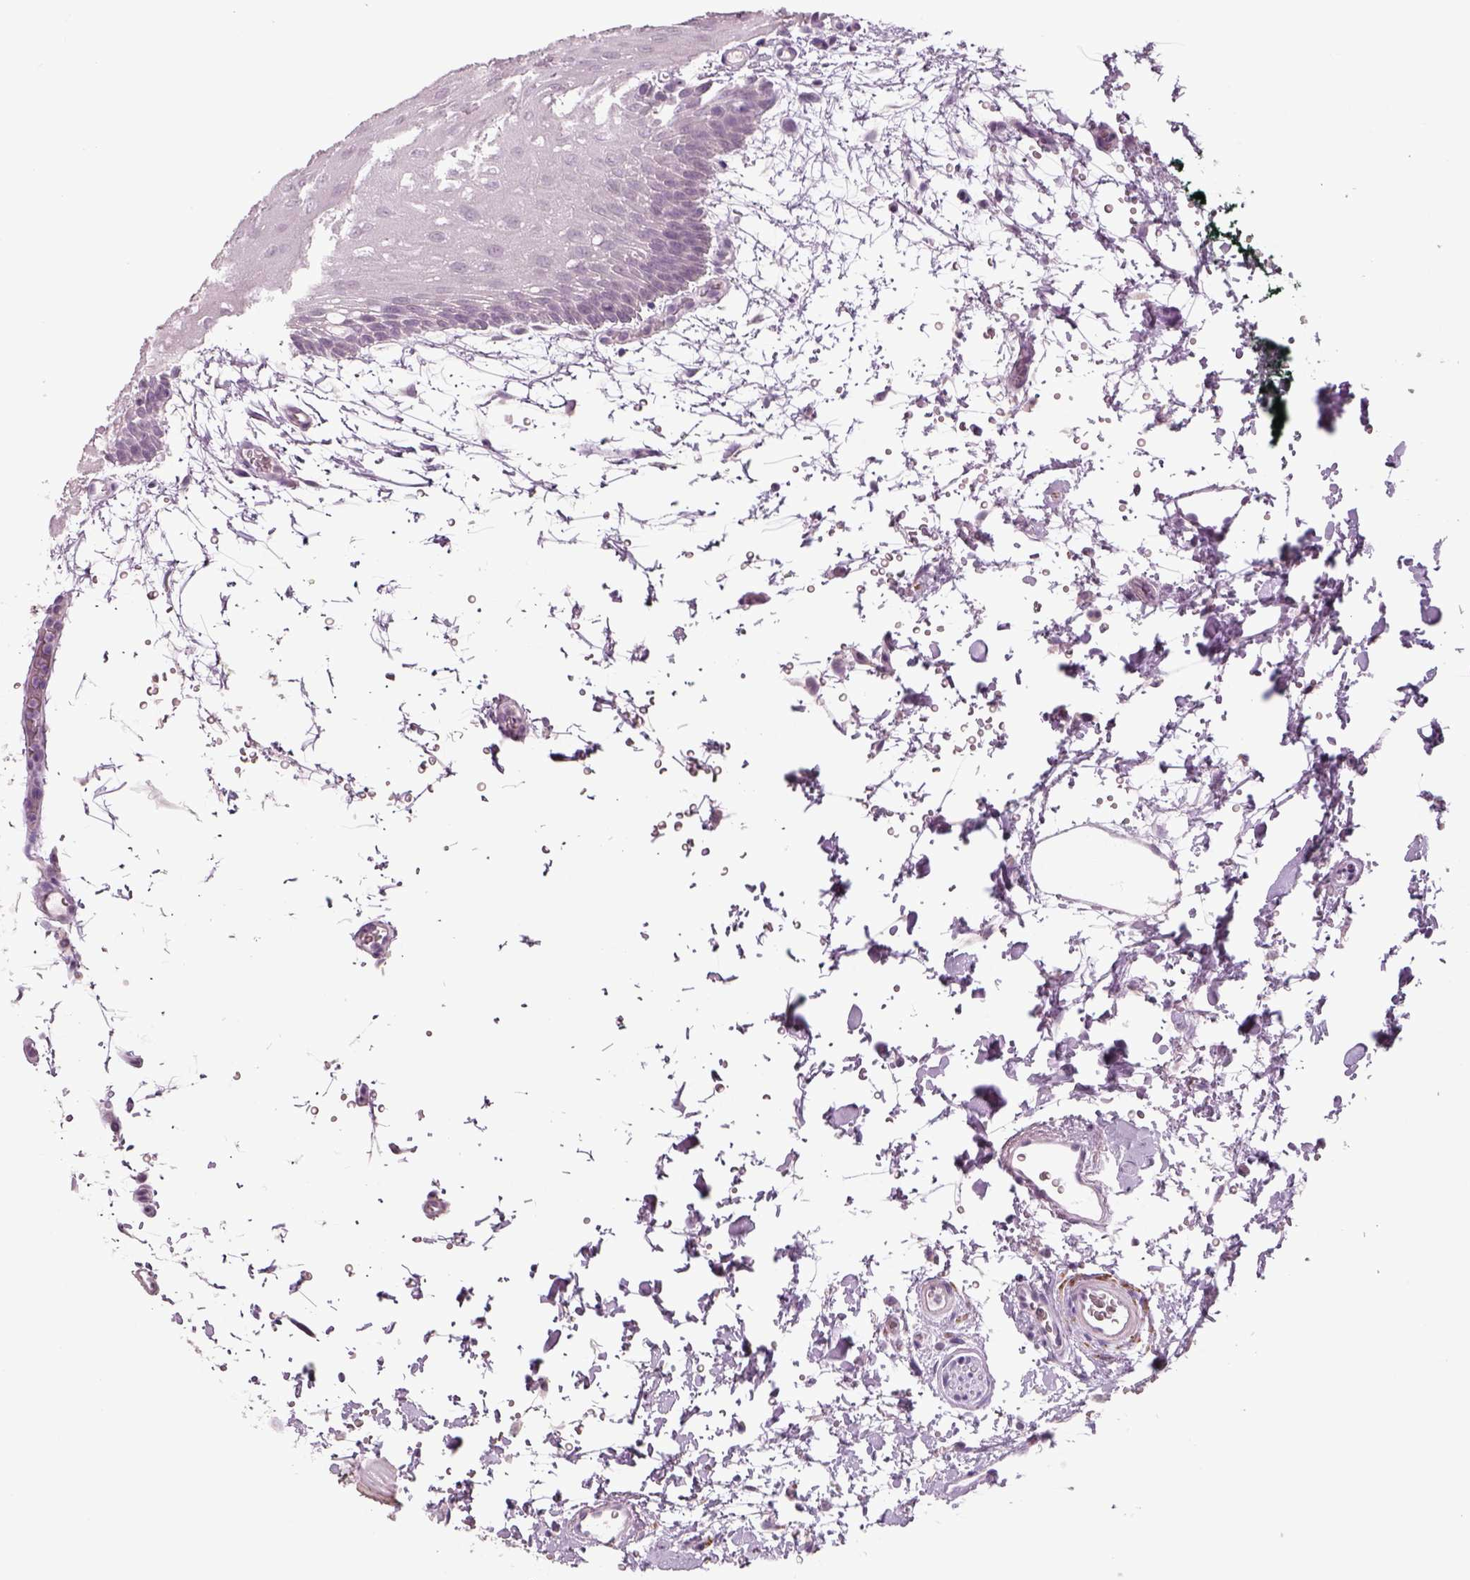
{"staining": {"intensity": "negative", "quantity": "none", "location": "none"}, "tissue": "oral mucosa", "cell_type": "Squamous epithelial cells", "image_type": "normal", "snomed": [{"axis": "morphology", "description": "Normal tissue, NOS"}, {"axis": "topography", "description": "Oral tissue"}, {"axis": "topography", "description": "Head-Neck"}], "caption": "Protein analysis of unremarkable oral mucosa shows no significant expression in squamous epithelial cells.", "gene": "SLC6A2", "patient": {"sex": "male", "age": 65}}